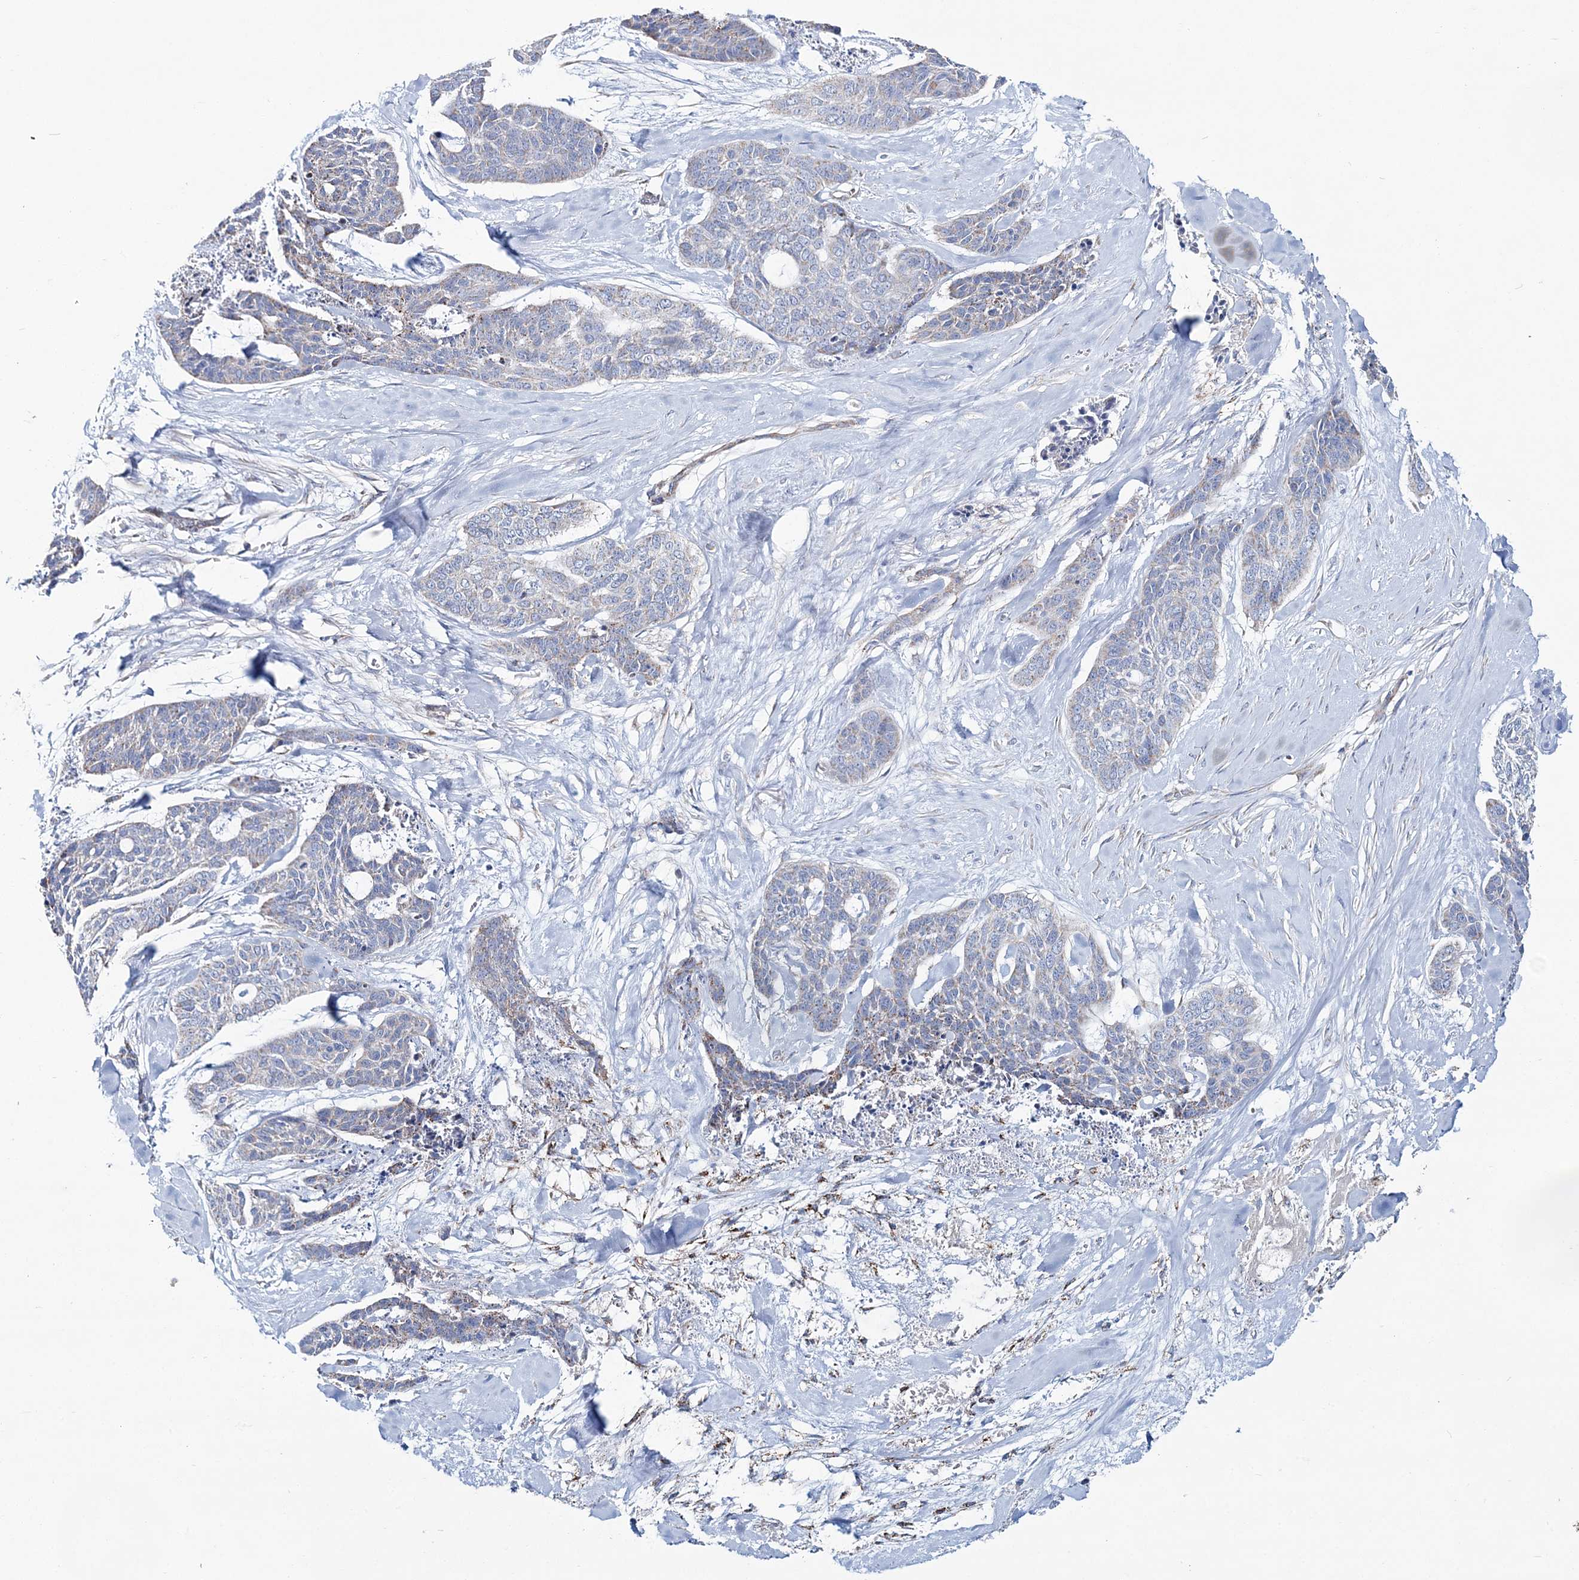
{"staining": {"intensity": "weak", "quantity": "<25%", "location": "cytoplasmic/membranous"}, "tissue": "skin cancer", "cell_type": "Tumor cells", "image_type": "cancer", "snomed": [{"axis": "morphology", "description": "Basal cell carcinoma"}, {"axis": "topography", "description": "Skin"}], "caption": "Human basal cell carcinoma (skin) stained for a protein using immunohistochemistry demonstrates no expression in tumor cells.", "gene": "ARHGAP6", "patient": {"sex": "female", "age": 64}}